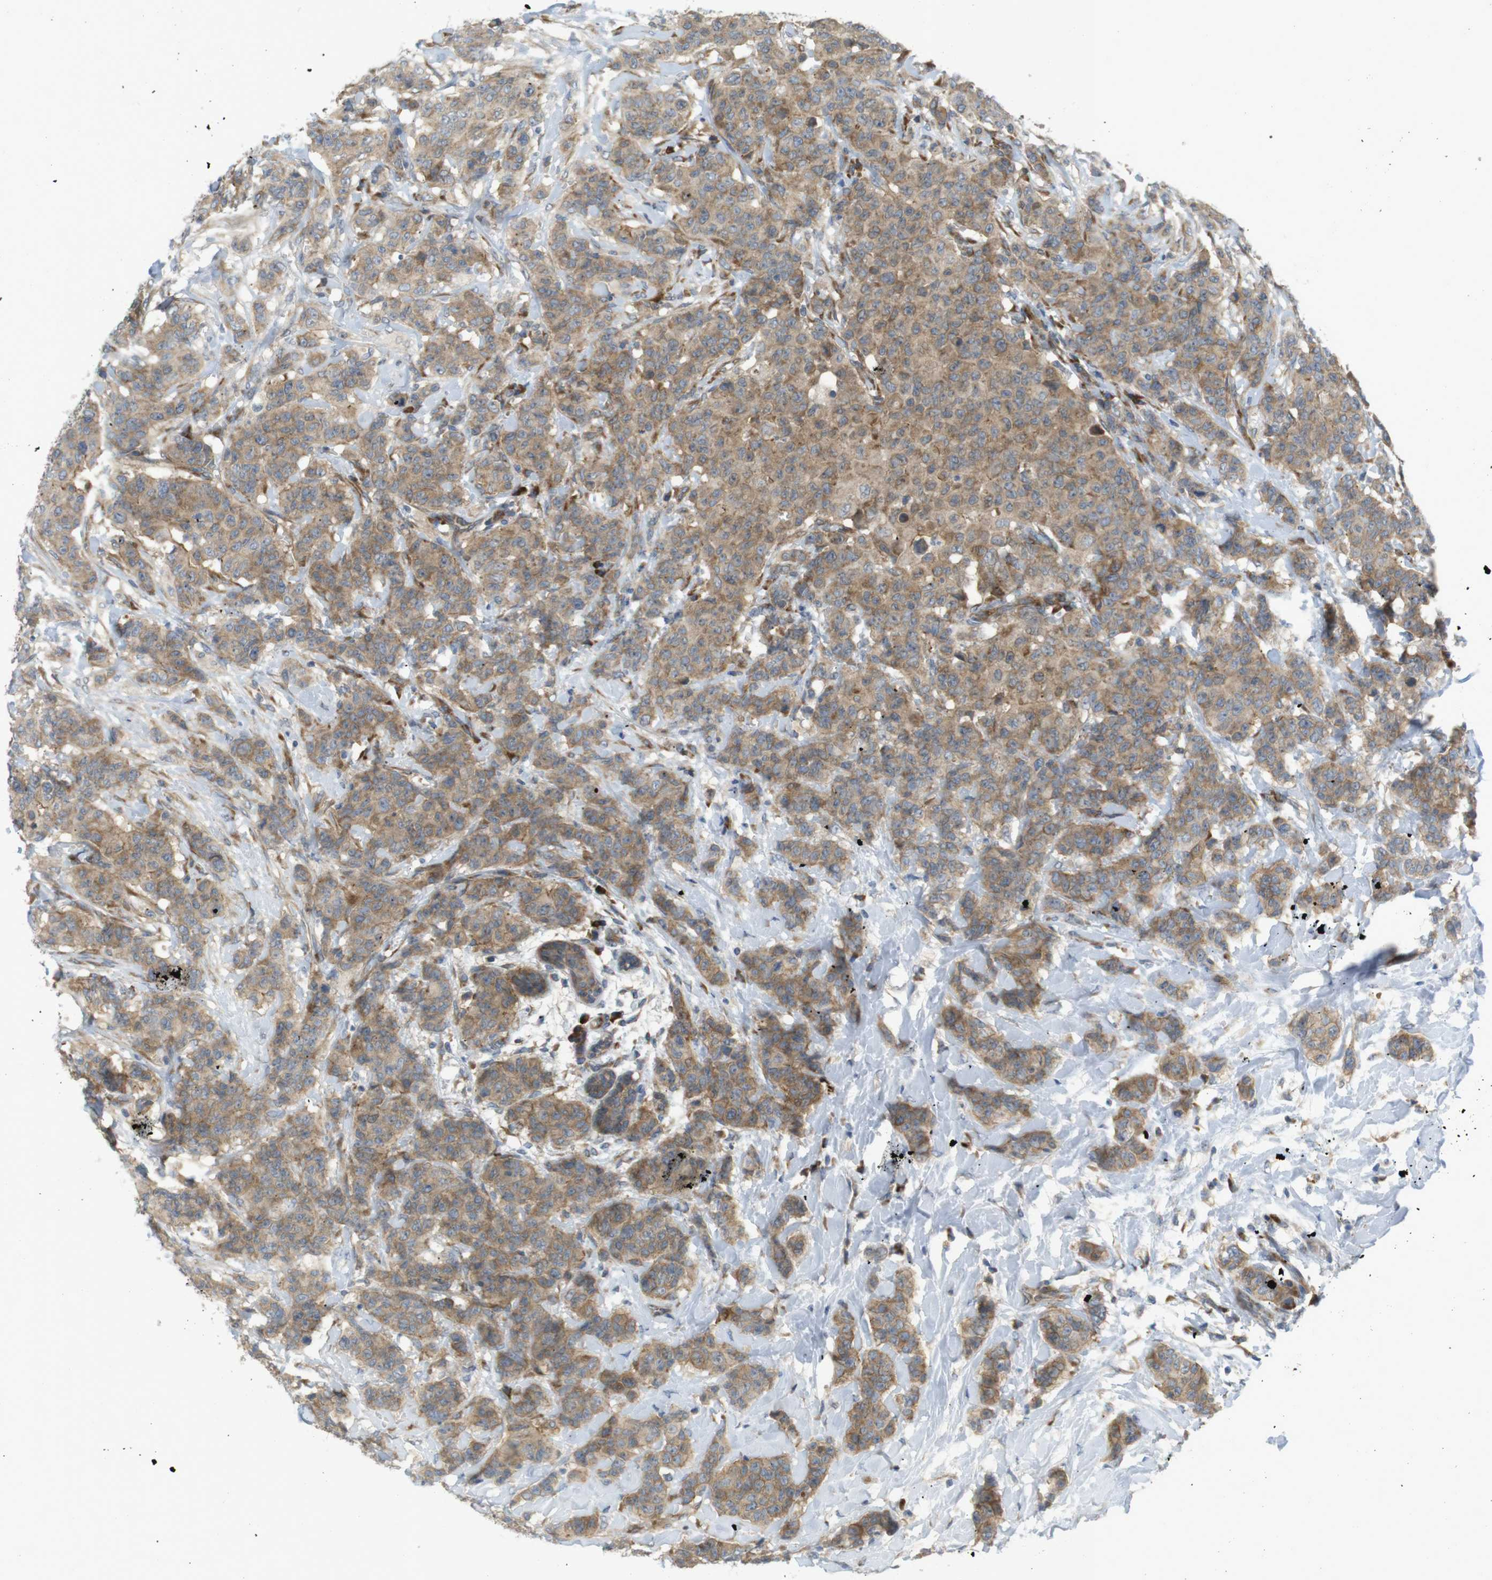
{"staining": {"intensity": "moderate", "quantity": ">75%", "location": "cytoplasmic/membranous"}, "tissue": "breast cancer", "cell_type": "Tumor cells", "image_type": "cancer", "snomed": [{"axis": "morphology", "description": "Normal tissue, NOS"}, {"axis": "morphology", "description": "Duct carcinoma"}, {"axis": "topography", "description": "Breast"}], "caption": "Breast invasive ductal carcinoma stained with a brown dye reveals moderate cytoplasmic/membranous positive positivity in approximately >75% of tumor cells.", "gene": "GJC3", "patient": {"sex": "female", "age": 40}}